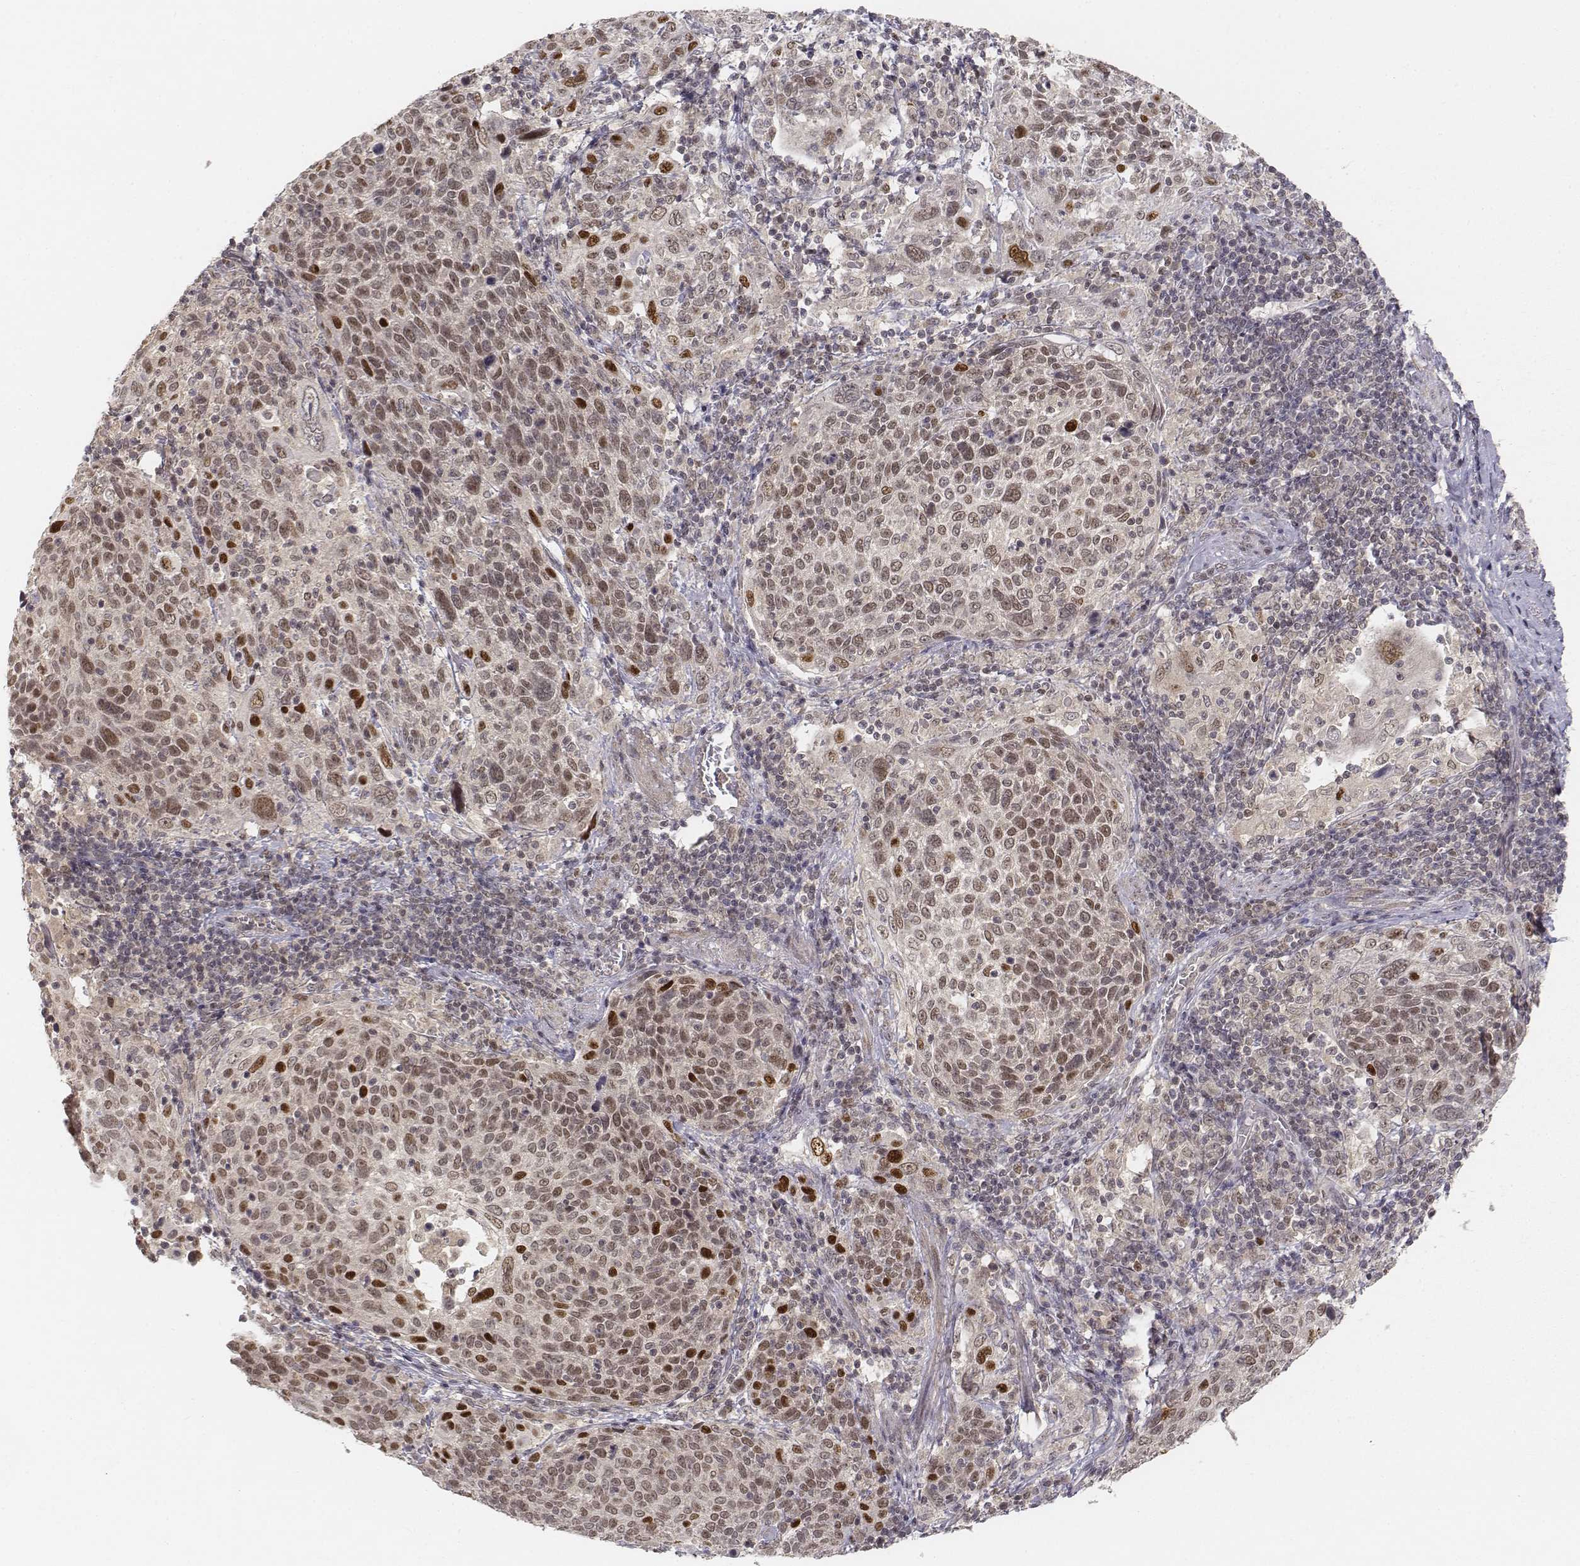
{"staining": {"intensity": "strong", "quantity": "<25%", "location": "nuclear"}, "tissue": "cervical cancer", "cell_type": "Tumor cells", "image_type": "cancer", "snomed": [{"axis": "morphology", "description": "Squamous cell carcinoma, NOS"}, {"axis": "topography", "description": "Cervix"}], "caption": "There is medium levels of strong nuclear staining in tumor cells of squamous cell carcinoma (cervical), as demonstrated by immunohistochemical staining (brown color).", "gene": "FANCD2", "patient": {"sex": "female", "age": 61}}